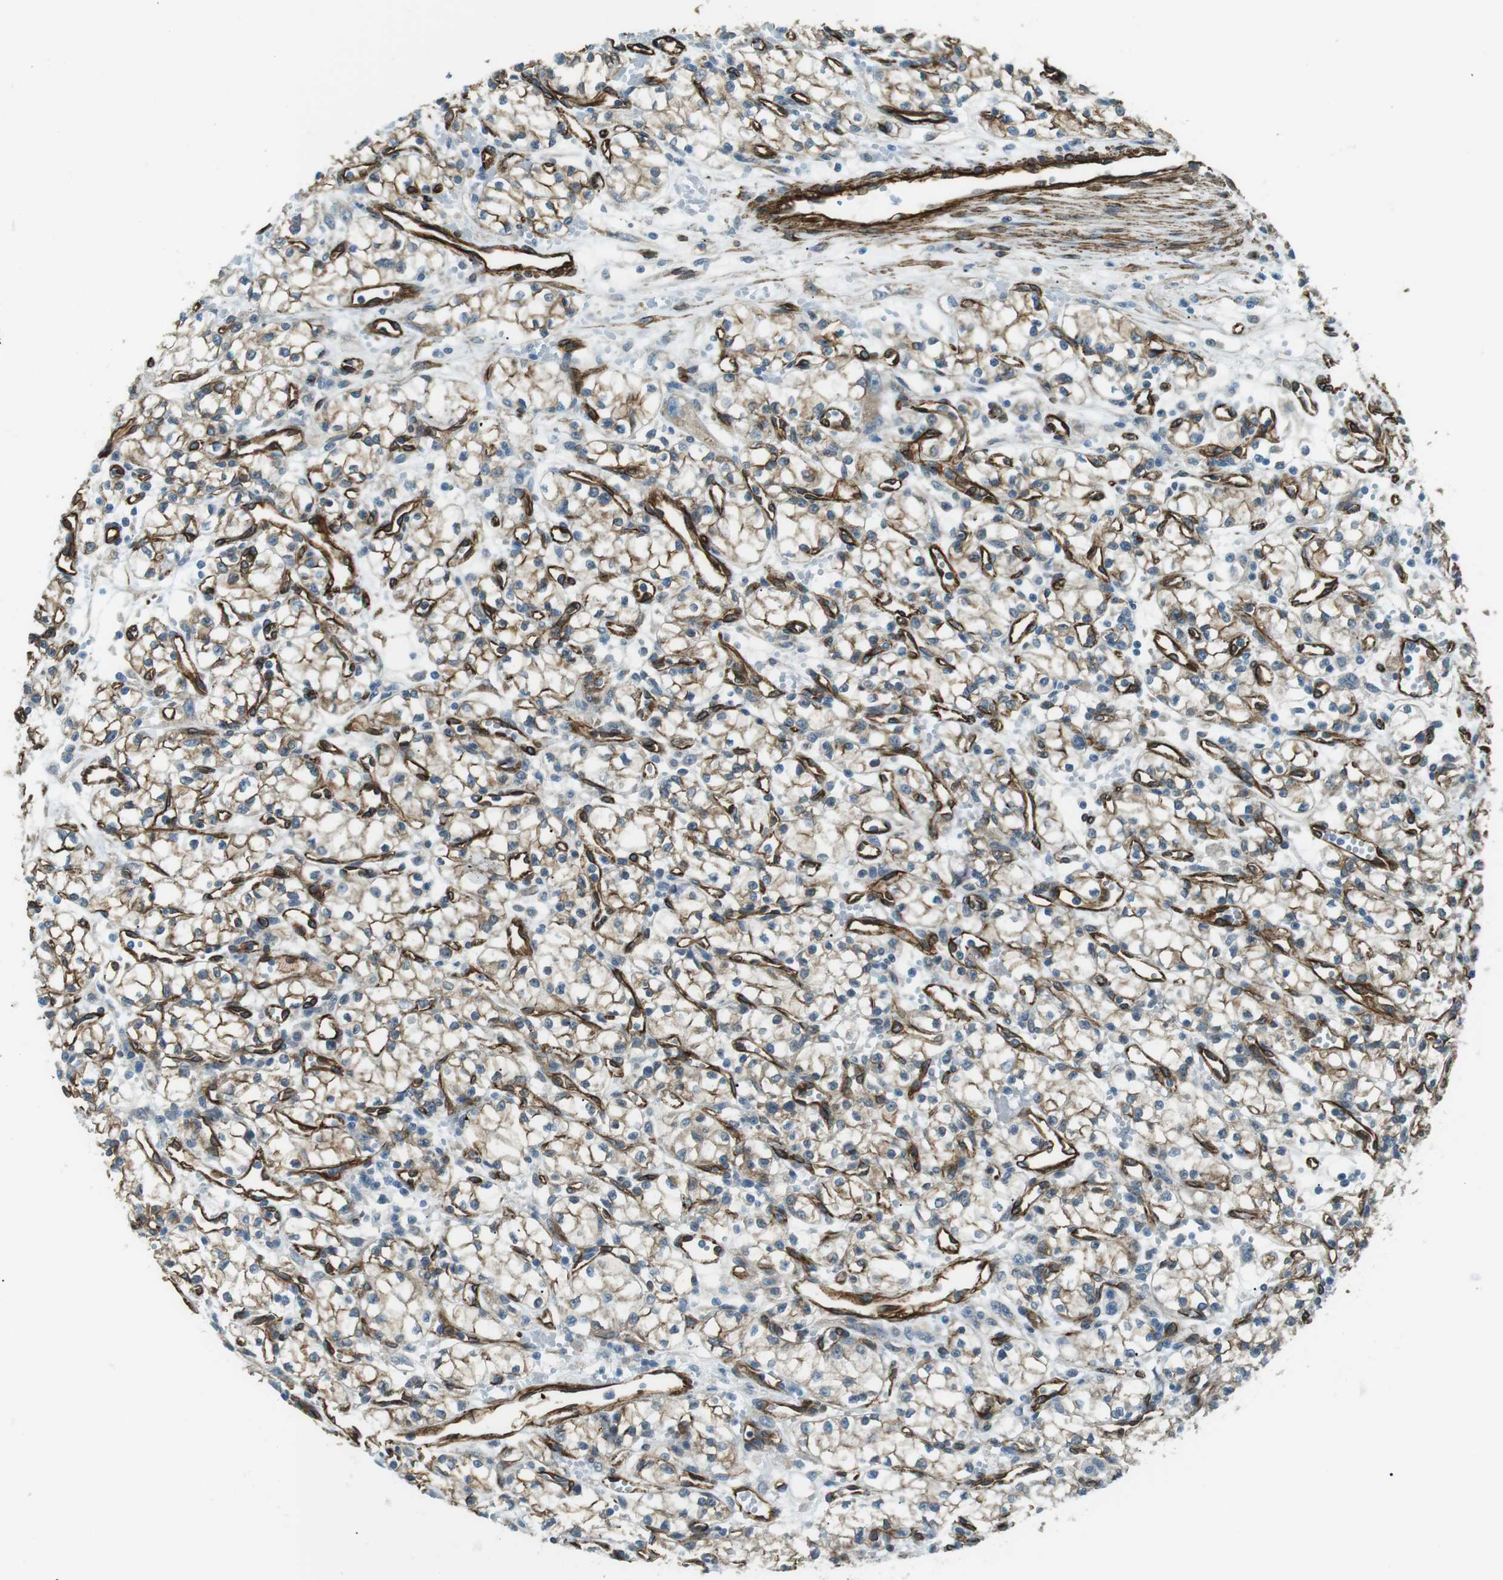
{"staining": {"intensity": "weak", "quantity": ">75%", "location": "cytoplasmic/membranous"}, "tissue": "renal cancer", "cell_type": "Tumor cells", "image_type": "cancer", "snomed": [{"axis": "morphology", "description": "Normal tissue, NOS"}, {"axis": "morphology", "description": "Adenocarcinoma, NOS"}, {"axis": "topography", "description": "Kidney"}], "caption": "Immunohistochemical staining of renal cancer reveals weak cytoplasmic/membranous protein staining in about >75% of tumor cells.", "gene": "ODR4", "patient": {"sex": "male", "age": 59}}